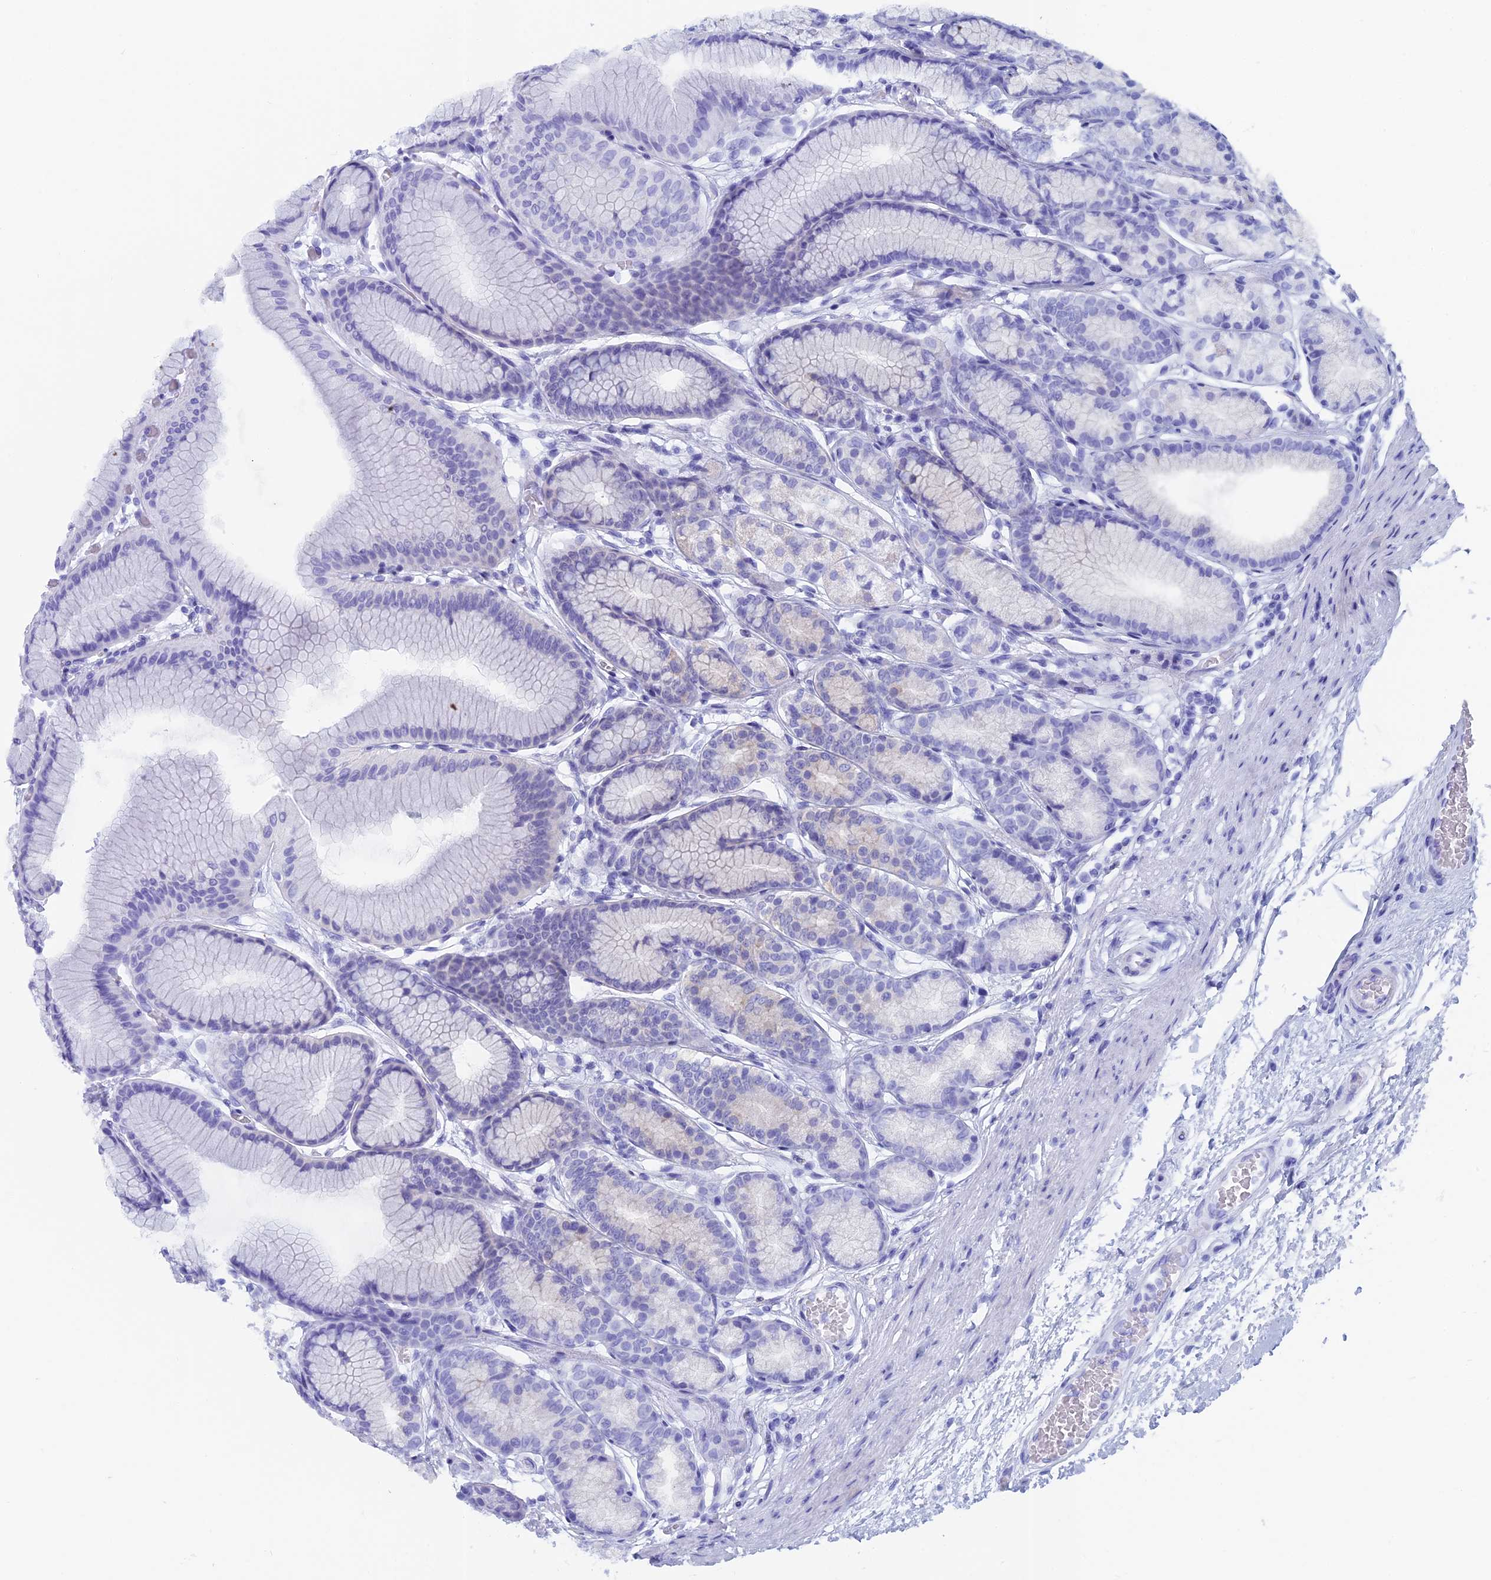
{"staining": {"intensity": "negative", "quantity": "none", "location": "none"}, "tissue": "stomach", "cell_type": "Glandular cells", "image_type": "normal", "snomed": [{"axis": "morphology", "description": "Normal tissue, NOS"}, {"axis": "morphology", "description": "Adenocarcinoma, NOS"}, {"axis": "morphology", "description": "Adenocarcinoma, High grade"}, {"axis": "topography", "description": "Stomach, upper"}, {"axis": "topography", "description": "Stomach"}], "caption": "An IHC histopathology image of normal stomach is shown. There is no staining in glandular cells of stomach.", "gene": "CAPS", "patient": {"sex": "female", "age": 65}}